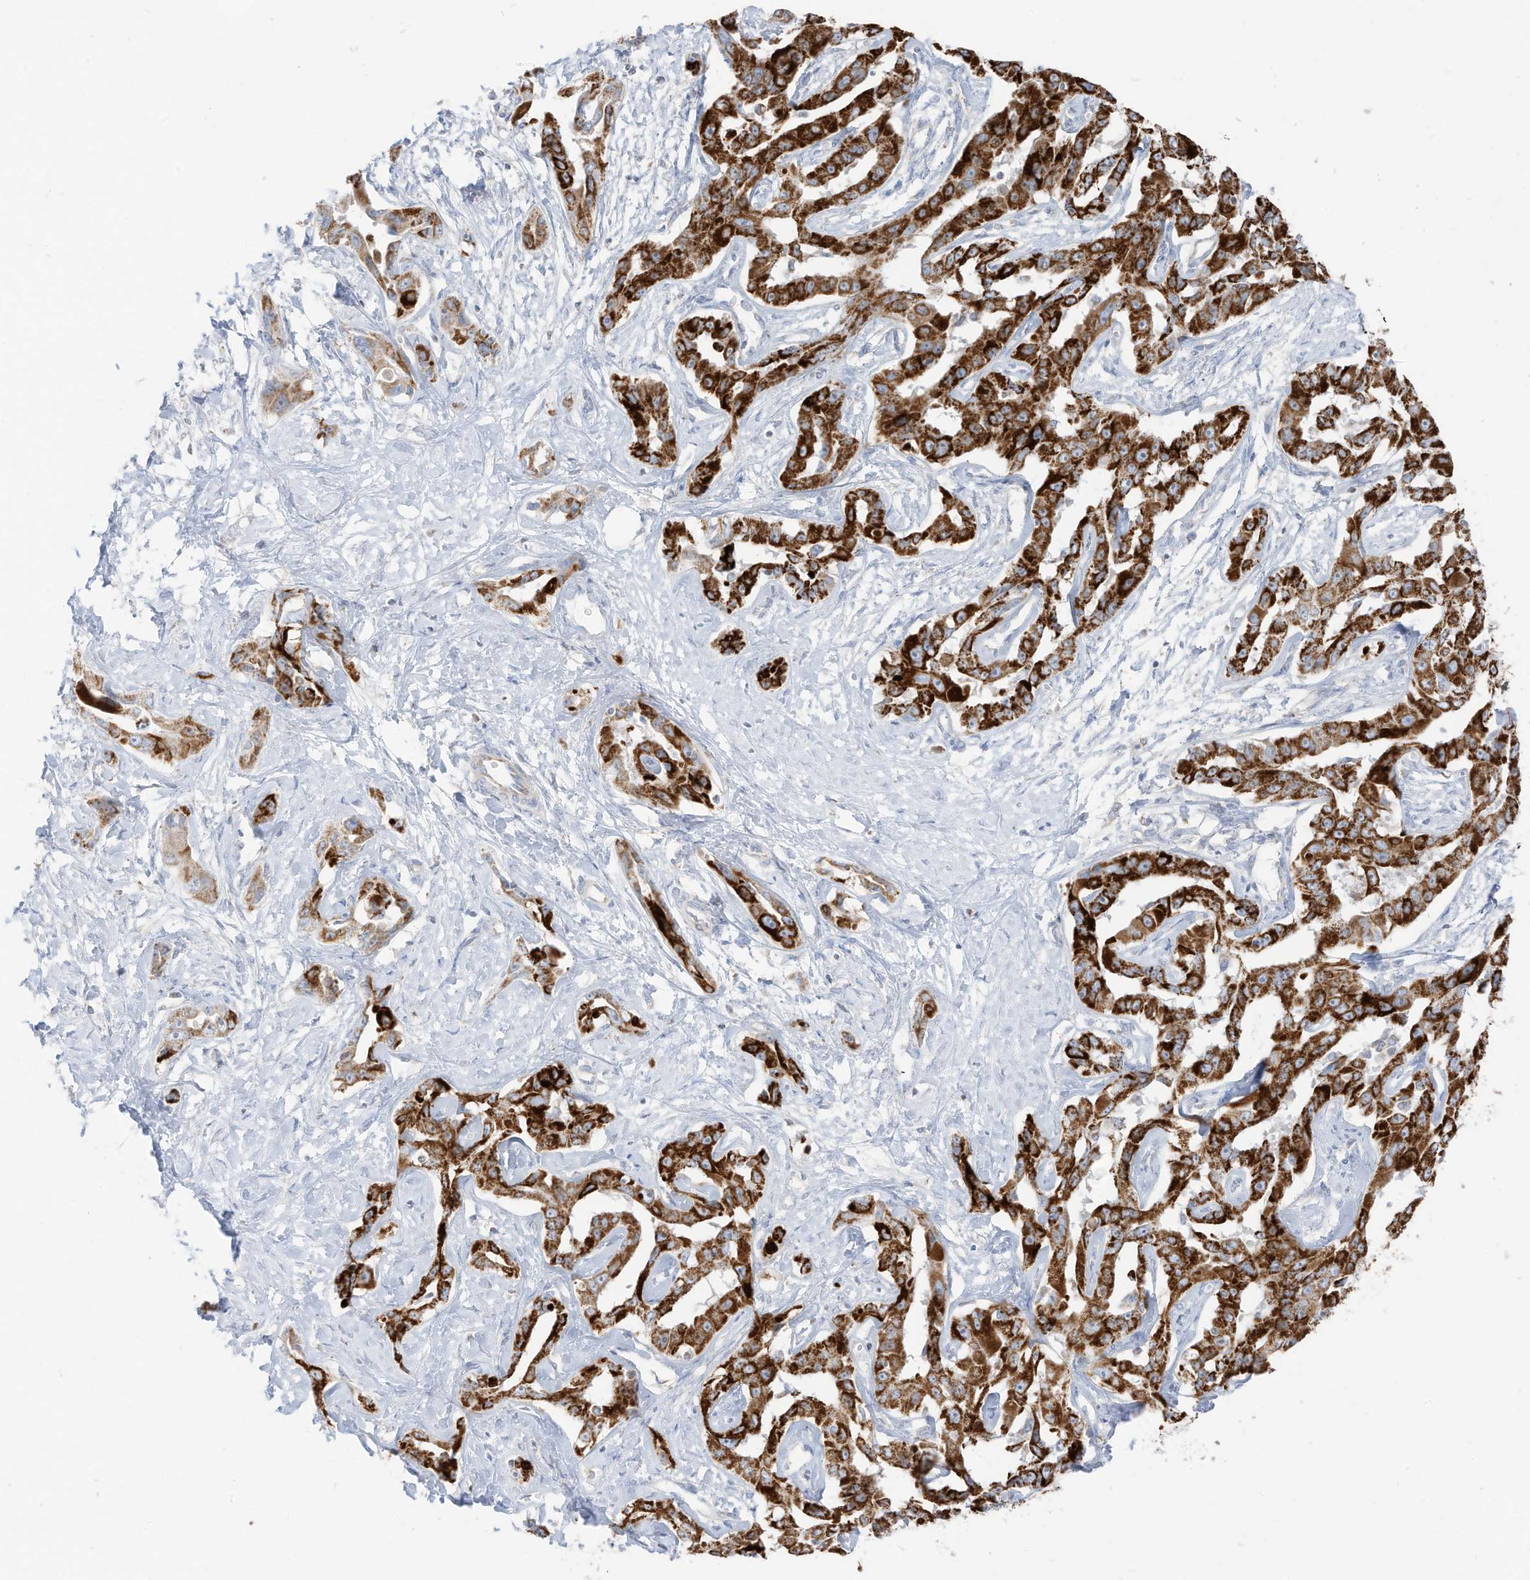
{"staining": {"intensity": "strong", "quantity": ">75%", "location": "cytoplasmic/membranous"}, "tissue": "liver cancer", "cell_type": "Tumor cells", "image_type": "cancer", "snomed": [{"axis": "morphology", "description": "Cholangiocarcinoma"}, {"axis": "topography", "description": "Liver"}], "caption": "The image exhibits immunohistochemical staining of liver cancer (cholangiocarcinoma). There is strong cytoplasmic/membranous staining is appreciated in about >75% of tumor cells.", "gene": "ETHE1", "patient": {"sex": "male", "age": 59}}